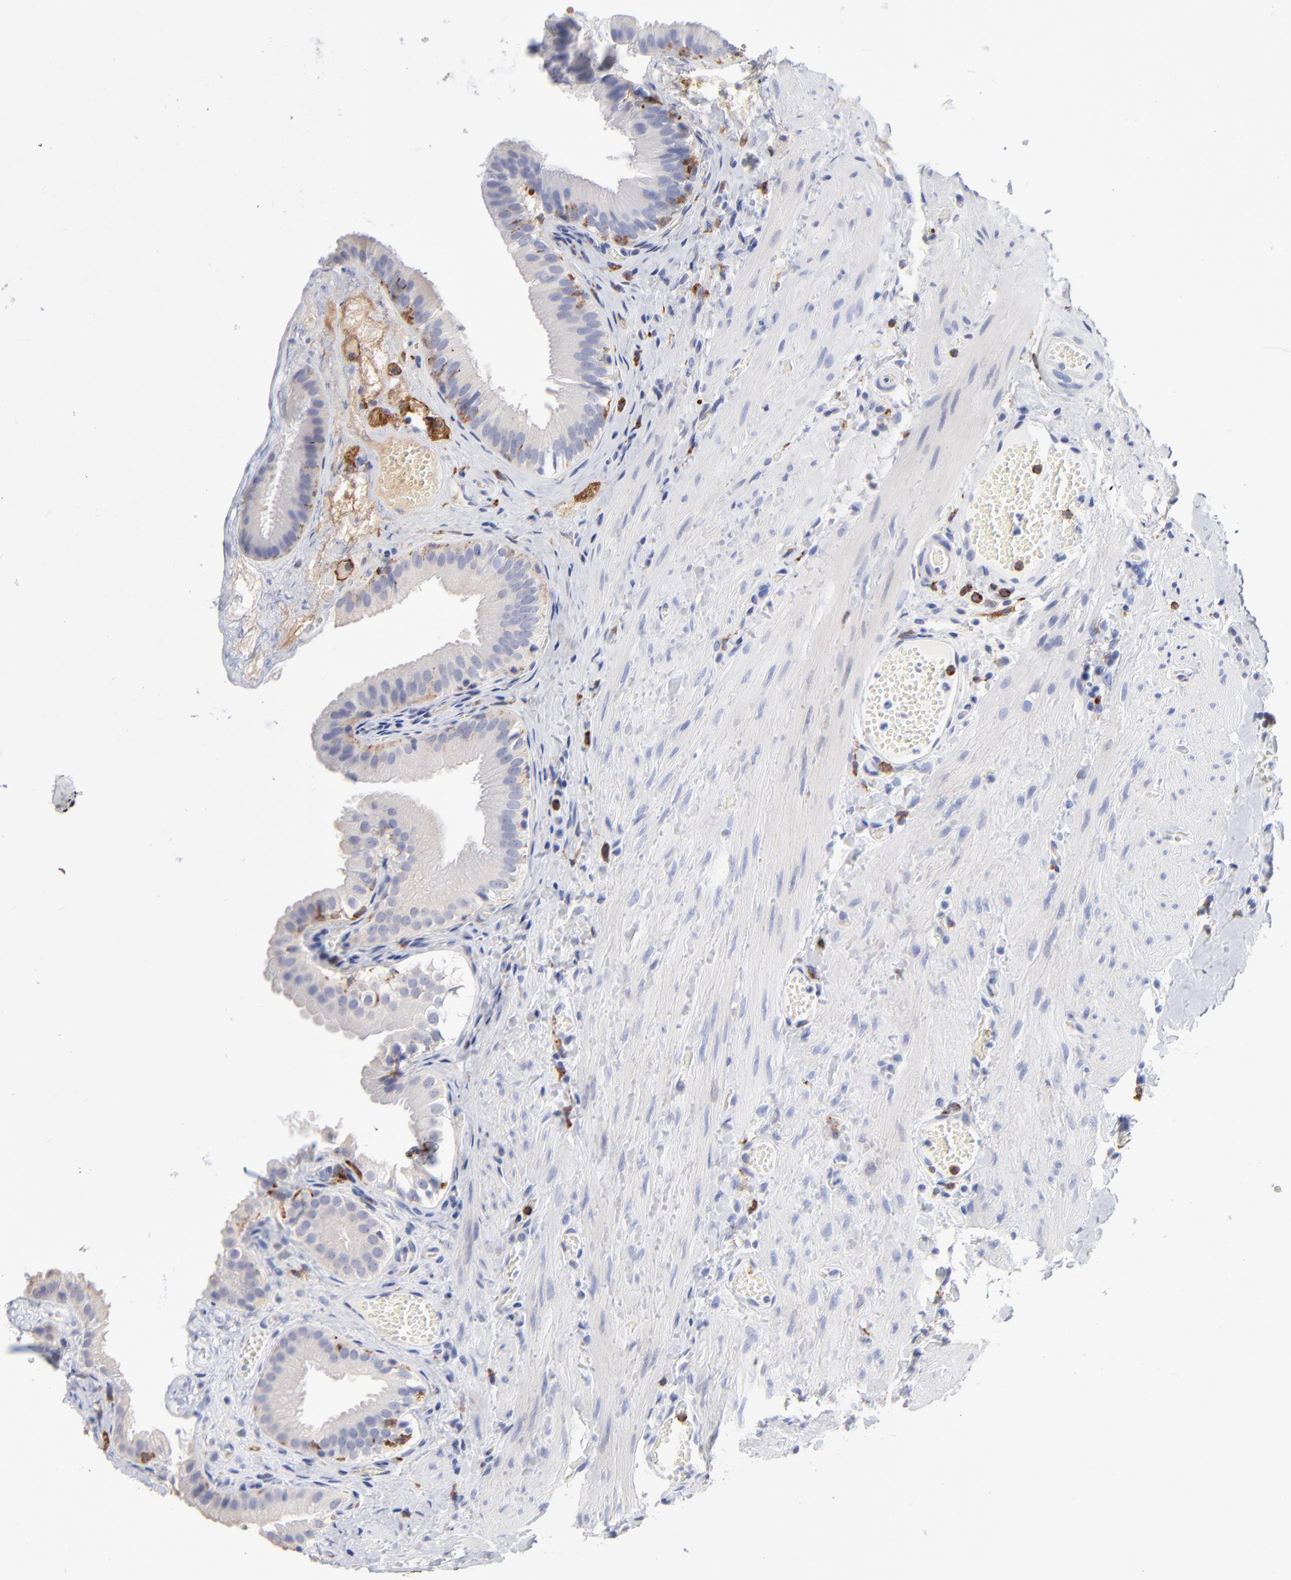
{"staining": {"intensity": "weak", "quantity": "25%-75%", "location": "cytoplasmic/membranous"}, "tissue": "gallbladder", "cell_type": "Glandular cells", "image_type": "normal", "snomed": [{"axis": "morphology", "description": "Normal tissue, NOS"}, {"axis": "topography", "description": "Gallbladder"}], "caption": "Protein staining of benign gallbladder shows weak cytoplasmic/membranous expression in approximately 25%-75% of glandular cells.", "gene": "CD180", "patient": {"sex": "female", "age": 24}}